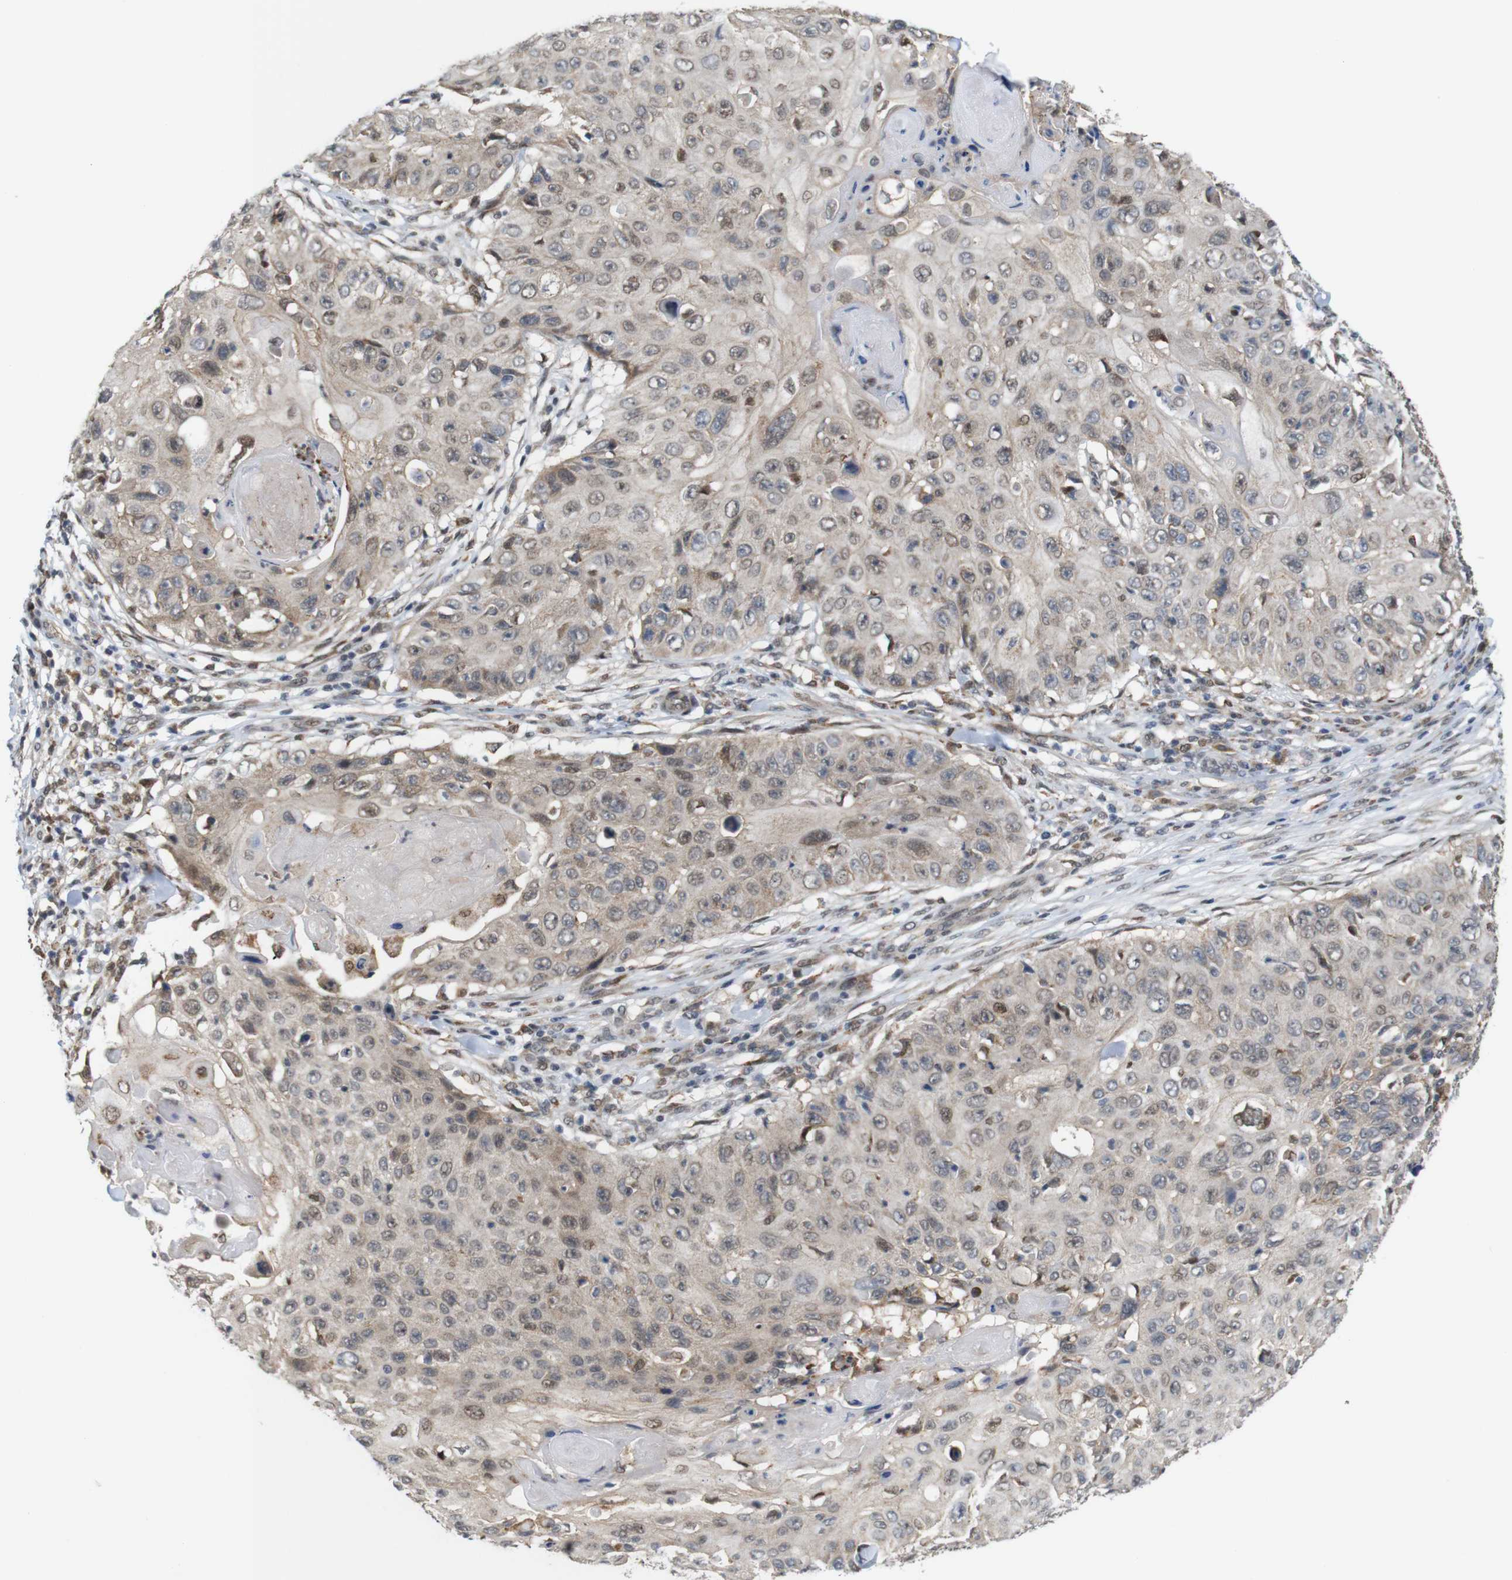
{"staining": {"intensity": "moderate", "quantity": ">75%", "location": "cytoplasmic/membranous,nuclear"}, "tissue": "skin cancer", "cell_type": "Tumor cells", "image_type": "cancer", "snomed": [{"axis": "morphology", "description": "Squamous cell carcinoma, NOS"}, {"axis": "topography", "description": "Skin"}], "caption": "Immunohistochemistry (IHC) of human squamous cell carcinoma (skin) exhibits medium levels of moderate cytoplasmic/membranous and nuclear staining in about >75% of tumor cells.", "gene": "PNMA8A", "patient": {"sex": "male", "age": 86}}